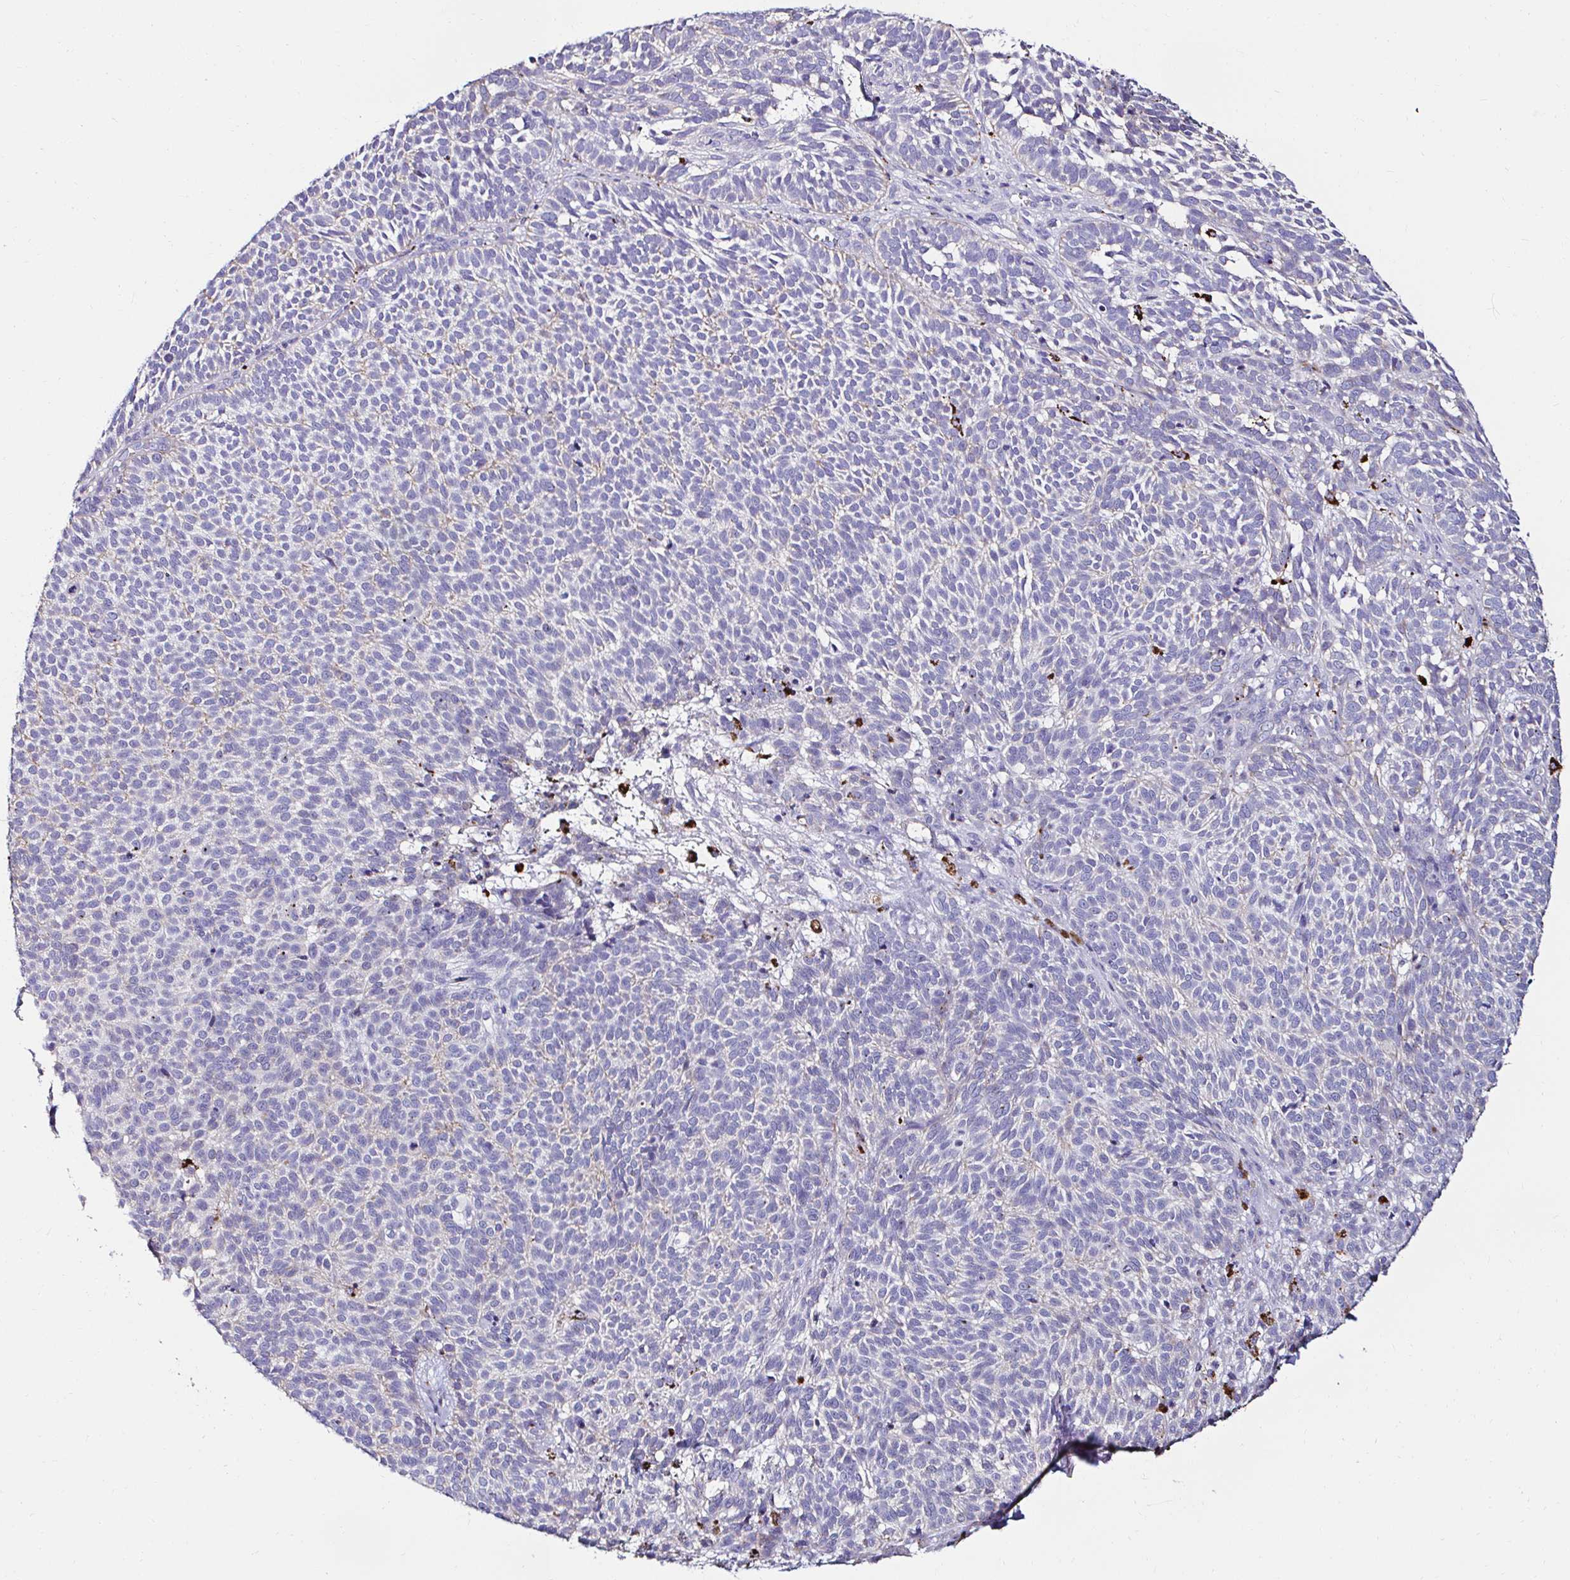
{"staining": {"intensity": "negative", "quantity": "none", "location": "none"}, "tissue": "skin cancer", "cell_type": "Tumor cells", "image_type": "cancer", "snomed": [{"axis": "morphology", "description": "Basal cell carcinoma"}, {"axis": "topography", "description": "Skin"}], "caption": "Immunohistochemistry of human basal cell carcinoma (skin) reveals no expression in tumor cells.", "gene": "GALNS", "patient": {"sex": "male", "age": 63}}